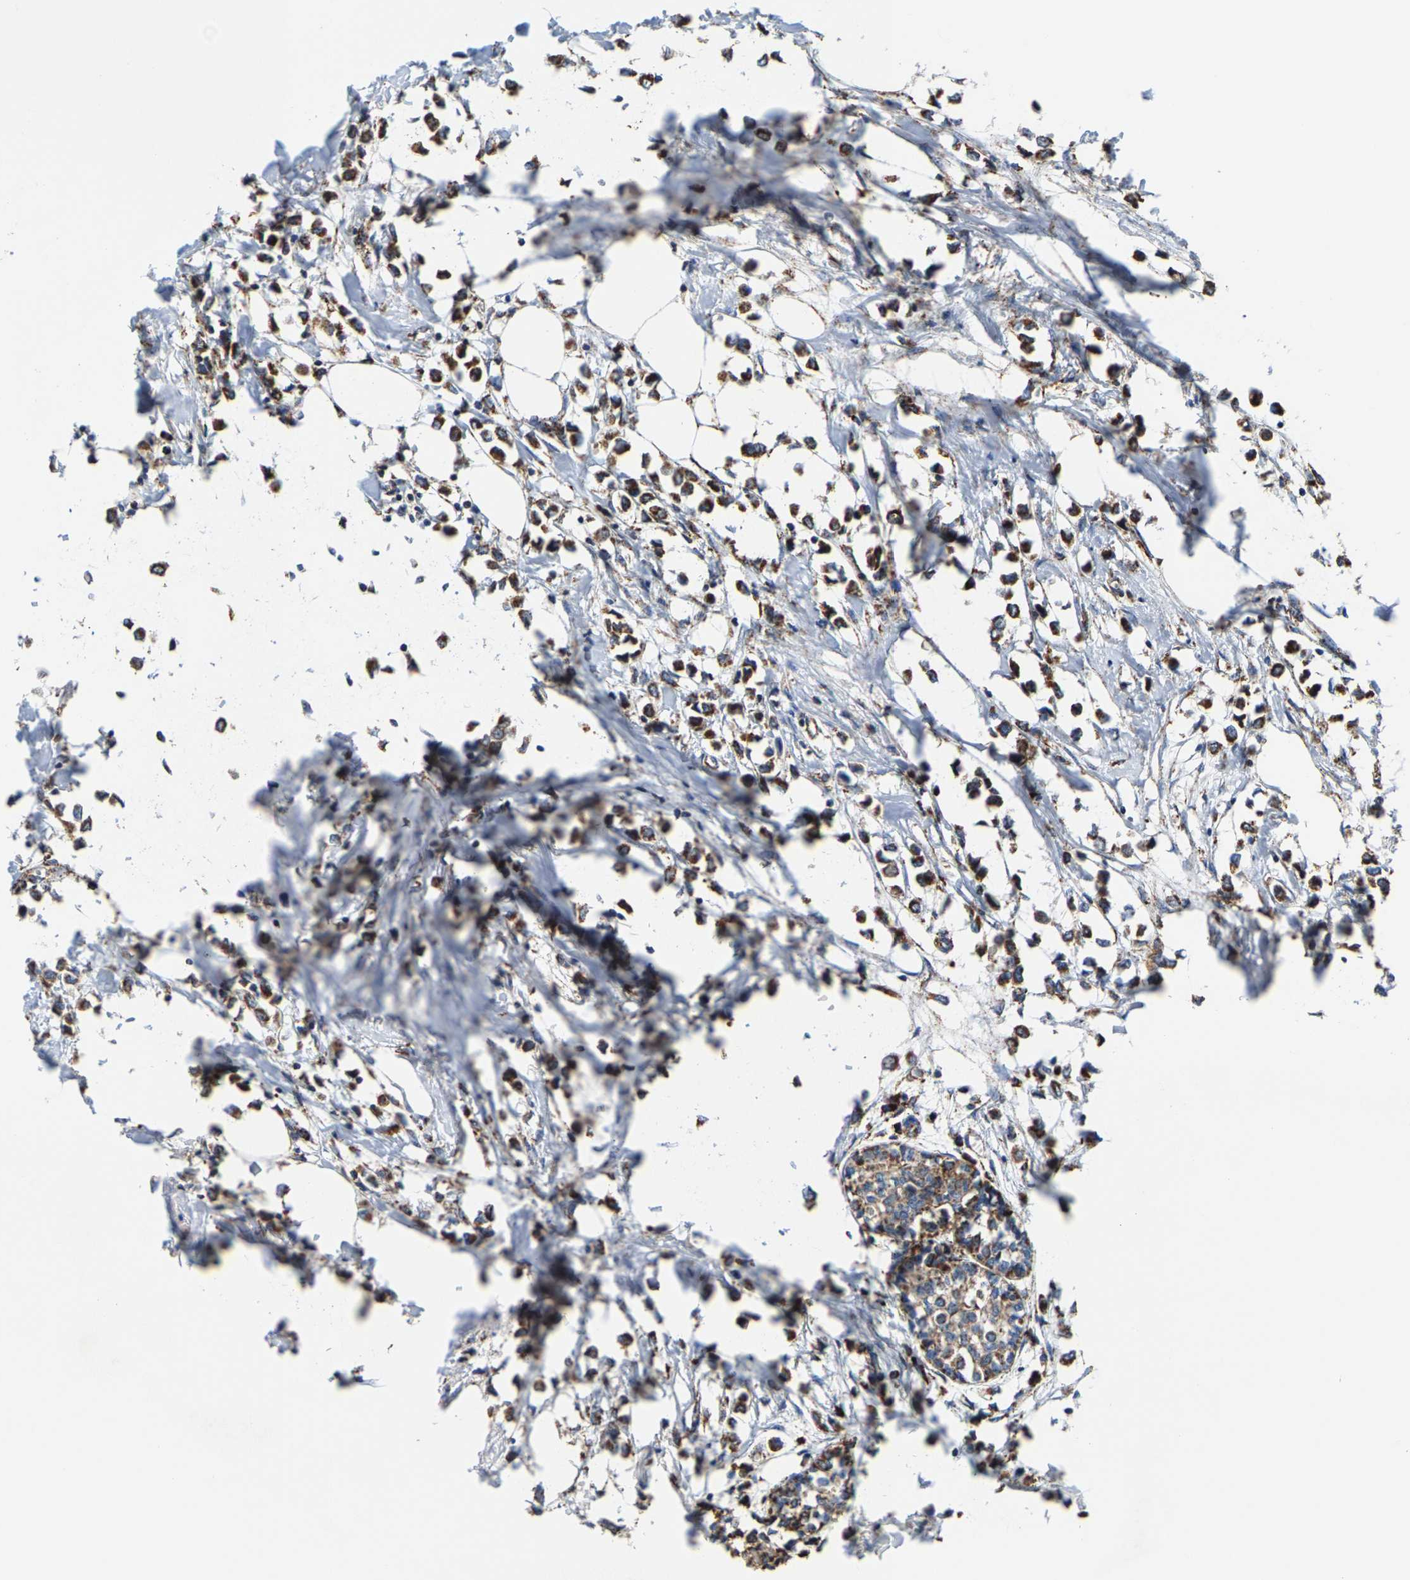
{"staining": {"intensity": "strong", "quantity": ">75%", "location": "cytoplasmic/membranous"}, "tissue": "breast cancer", "cell_type": "Tumor cells", "image_type": "cancer", "snomed": [{"axis": "morphology", "description": "Lobular carcinoma"}, {"axis": "topography", "description": "Breast"}], "caption": "Tumor cells reveal high levels of strong cytoplasmic/membranous staining in approximately >75% of cells in human lobular carcinoma (breast). The protein of interest is stained brown, and the nuclei are stained in blue (DAB IHC with brightfield microscopy, high magnification).", "gene": "SHMT2", "patient": {"sex": "female", "age": 51}}